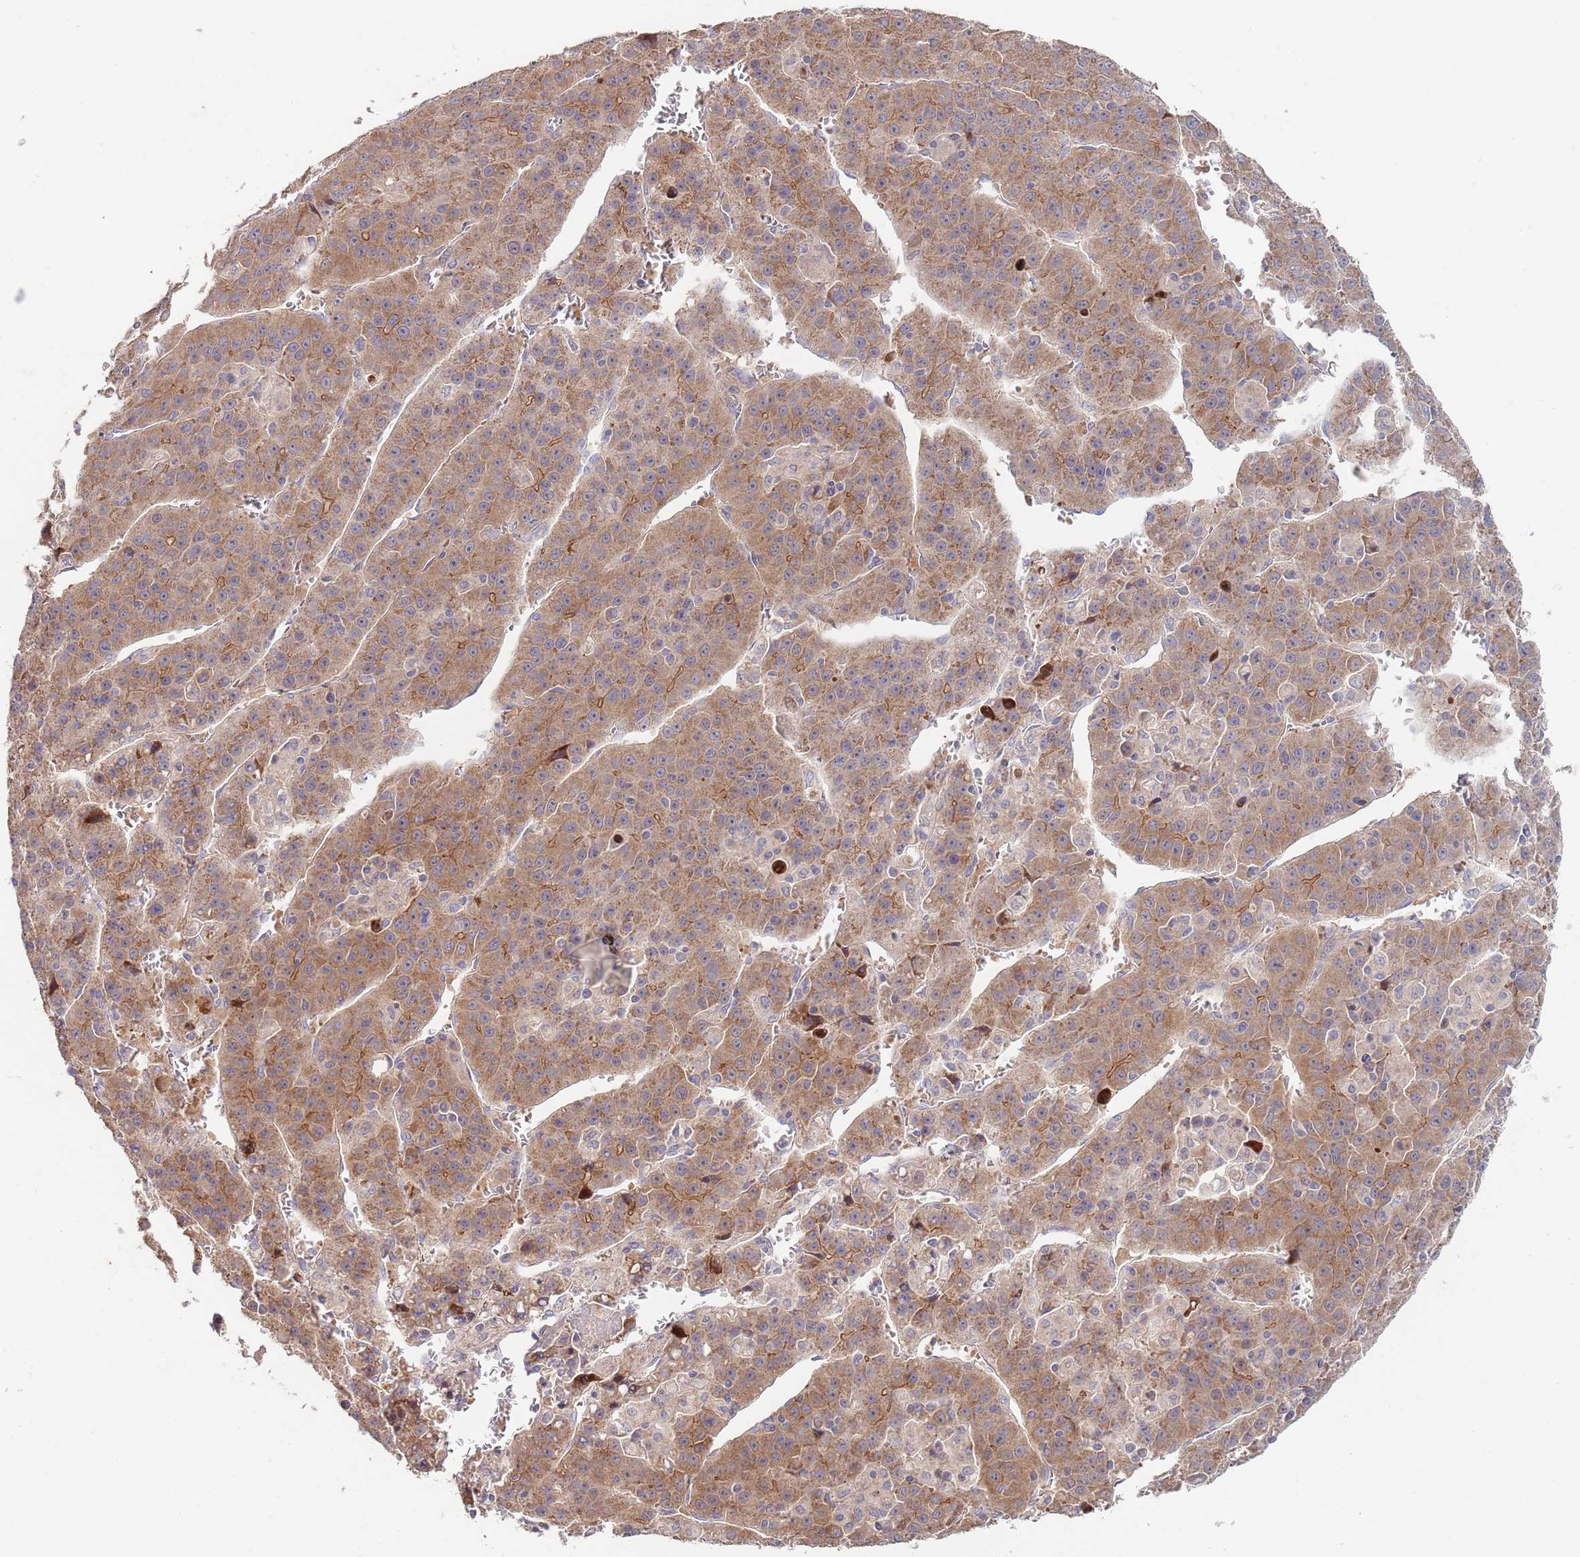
{"staining": {"intensity": "moderate", "quantity": ">75%", "location": "cytoplasmic/membranous"}, "tissue": "liver cancer", "cell_type": "Tumor cells", "image_type": "cancer", "snomed": [{"axis": "morphology", "description": "Carcinoma, Hepatocellular, NOS"}, {"axis": "topography", "description": "Liver"}], "caption": "High-power microscopy captured an immunohistochemistry photomicrograph of hepatocellular carcinoma (liver), revealing moderate cytoplasmic/membranous positivity in about >75% of tumor cells.", "gene": "ABCC10", "patient": {"sex": "female", "age": 53}}